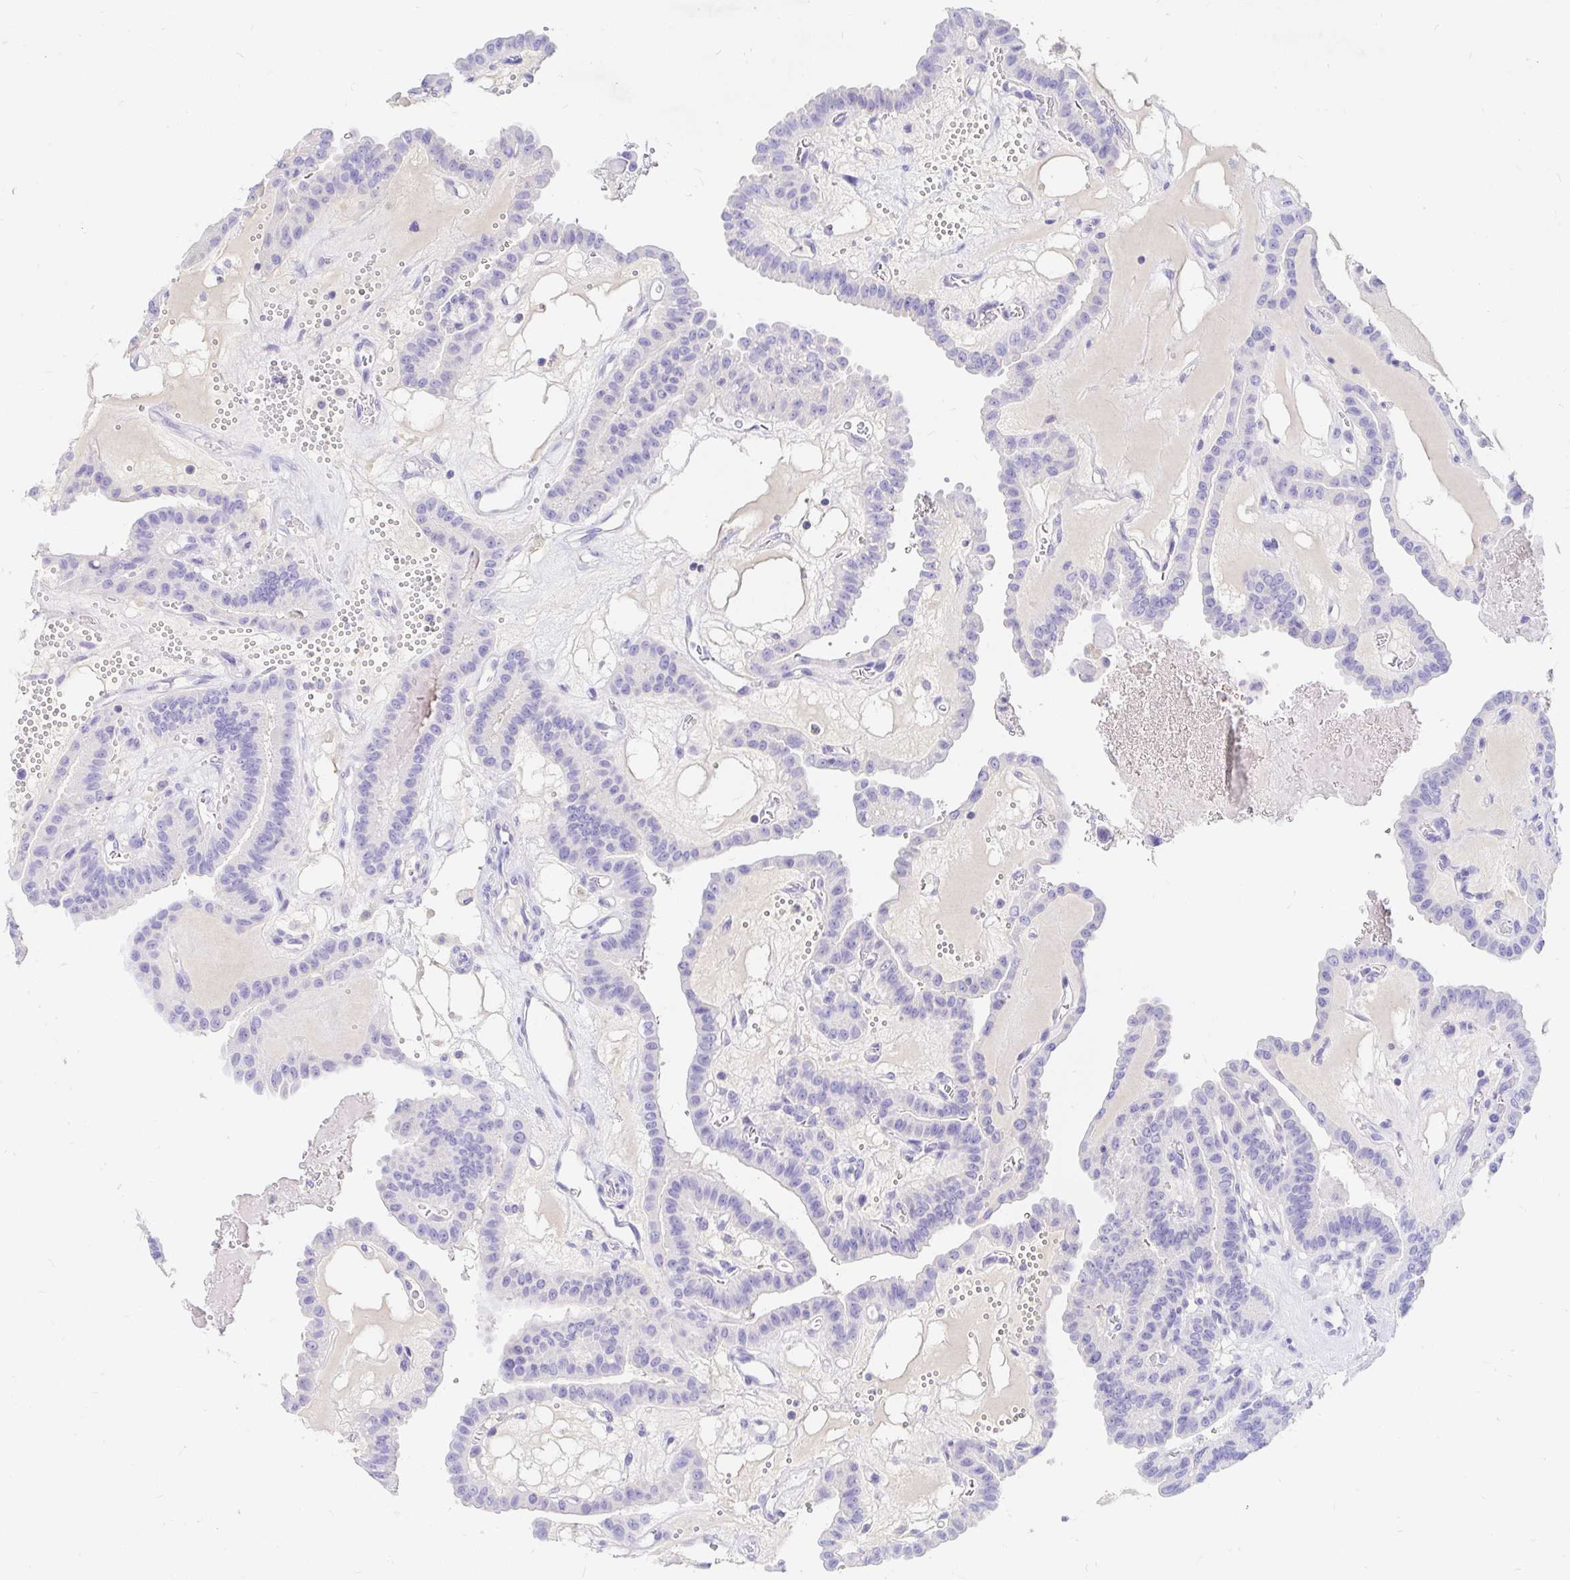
{"staining": {"intensity": "negative", "quantity": "none", "location": "none"}, "tissue": "thyroid cancer", "cell_type": "Tumor cells", "image_type": "cancer", "snomed": [{"axis": "morphology", "description": "Papillary adenocarcinoma, NOS"}, {"axis": "topography", "description": "Thyroid gland"}], "caption": "An image of human thyroid cancer (papillary adenocarcinoma) is negative for staining in tumor cells. (DAB immunohistochemistry (IHC), high magnification).", "gene": "NR2E1", "patient": {"sex": "male", "age": 87}}